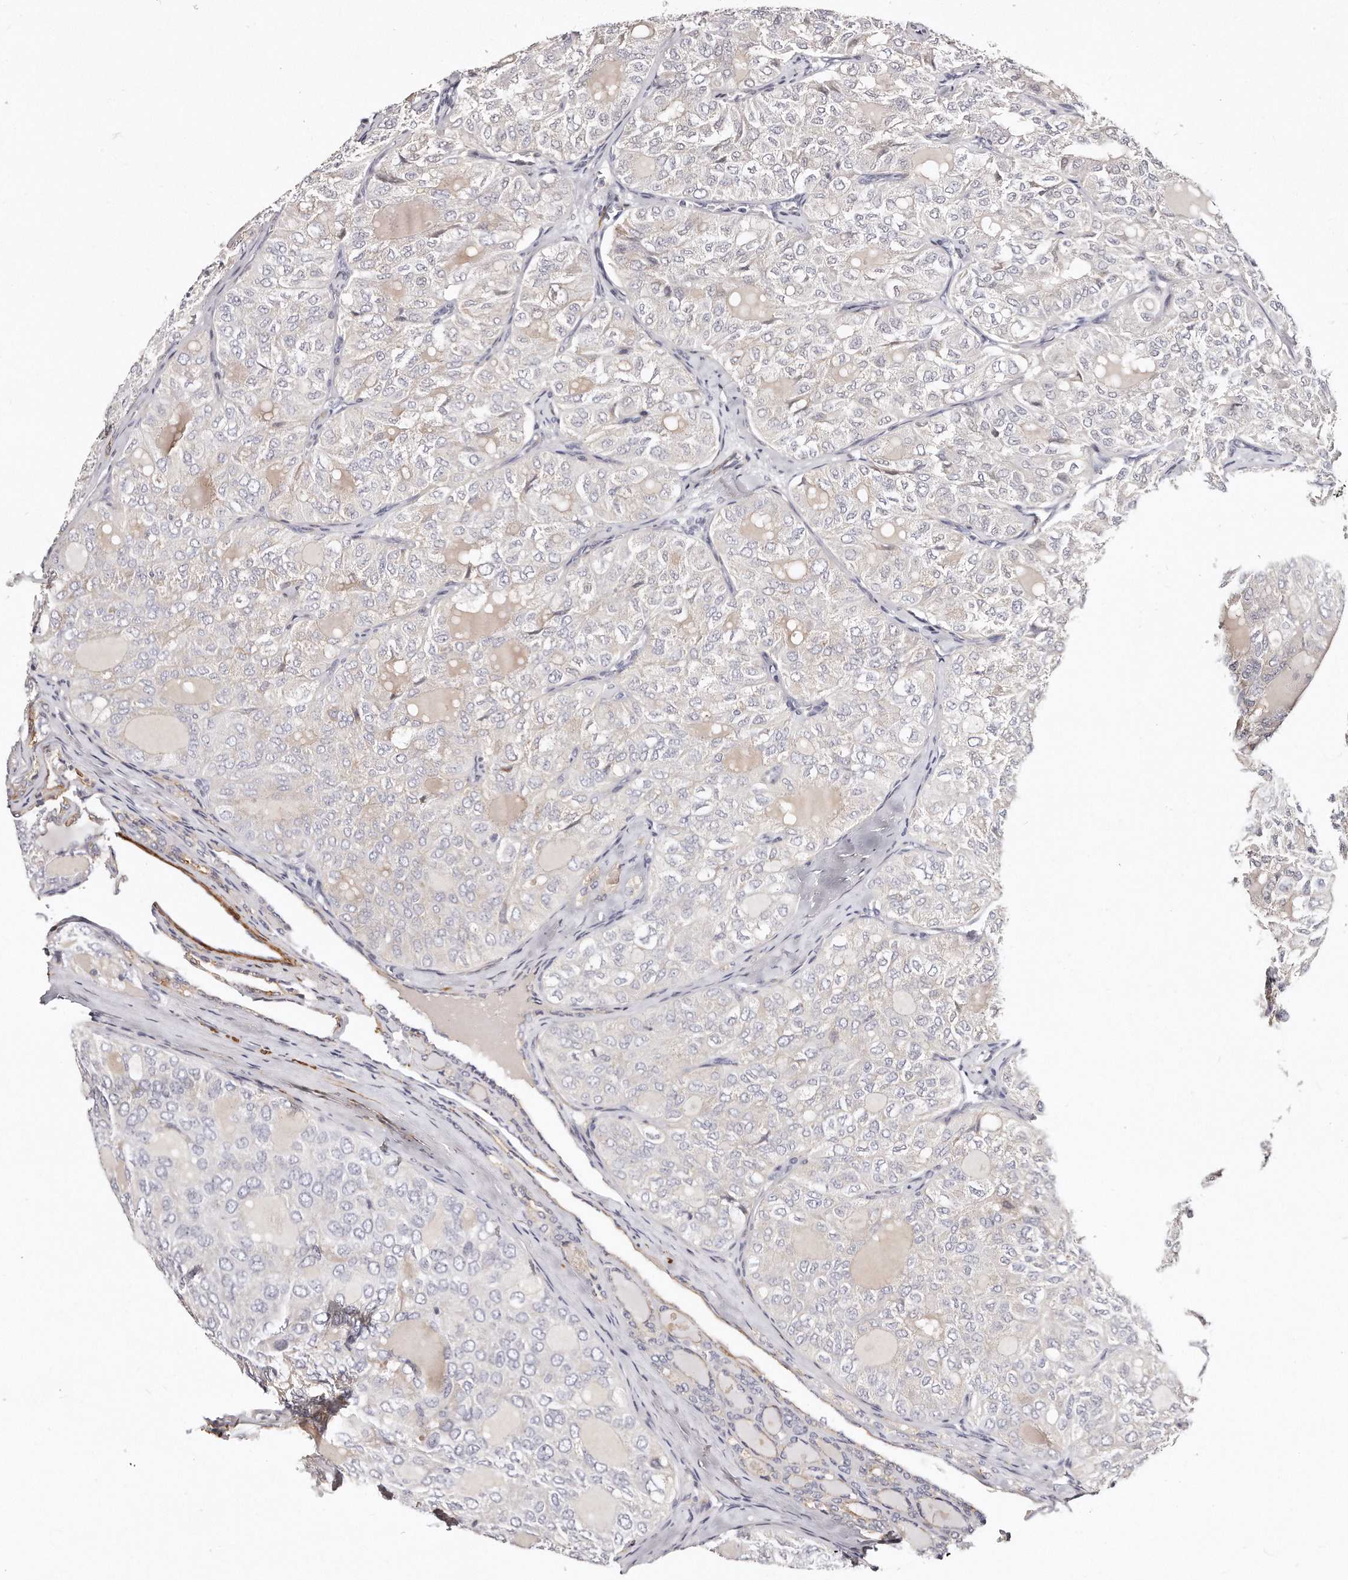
{"staining": {"intensity": "negative", "quantity": "none", "location": "none"}, "tissue": "thyroid cancer", "cell_type": "Tumor cells", "image_type": "cancer", "snomed": [{"axis": "morphology", "description": "Follicular adenoma carcinoma, NOS"}, {"axis": "topography", "description": "Thyroid gland"}], "caption": "This photomicrograph is of follicular adenoma carcinoma (thyroid) stained with immunohistochemistry to label a protein in brown with the nuclei are counter-stained blue. There is no positivity in tumor cells.", "gene": "LMOD1", "patient": {"sex": "male", "age": 75}}